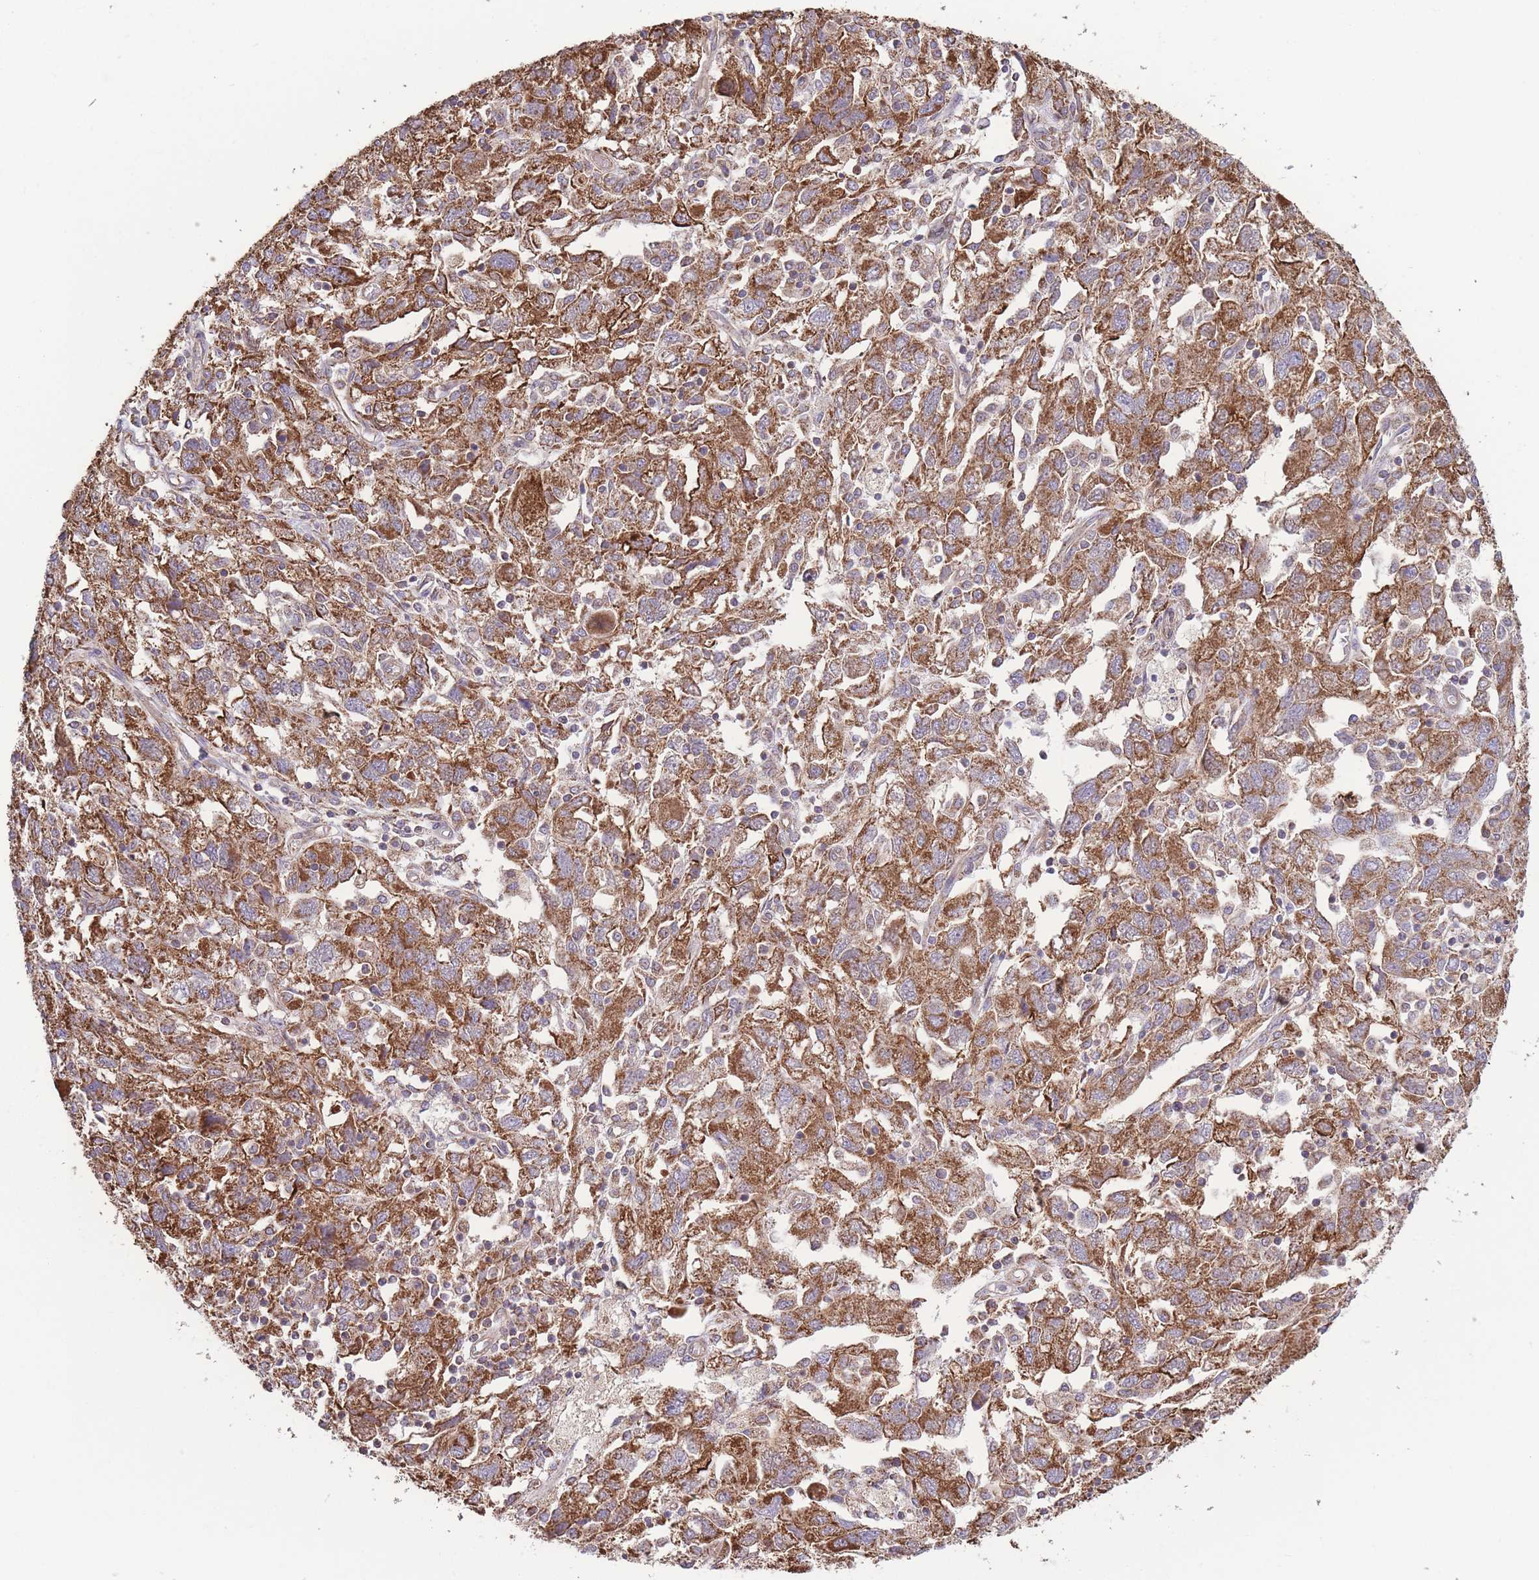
{"staining": {"intensity": "strong", "quantity": ">75%", "location": "cytoplasmic/membranous"}, "tissue": "ovarian cancer", "cell_type": "Tumor cells", "image_type": "cancer", "snomed": [{"axis": "morphology", "description": "Carcinoma, NOS"}, {"axis": "morphology", "description": "Cystadenocarcinoma, serous, NOS"}, {"axis": "topography", "description": "Ovary"}], "caption": "Ovarian carcinoma stained with a protein marker exhibits strong staining in tumor cells.", "gene": "KIF16B", "patient": {"sex": "female", "age": 69}}